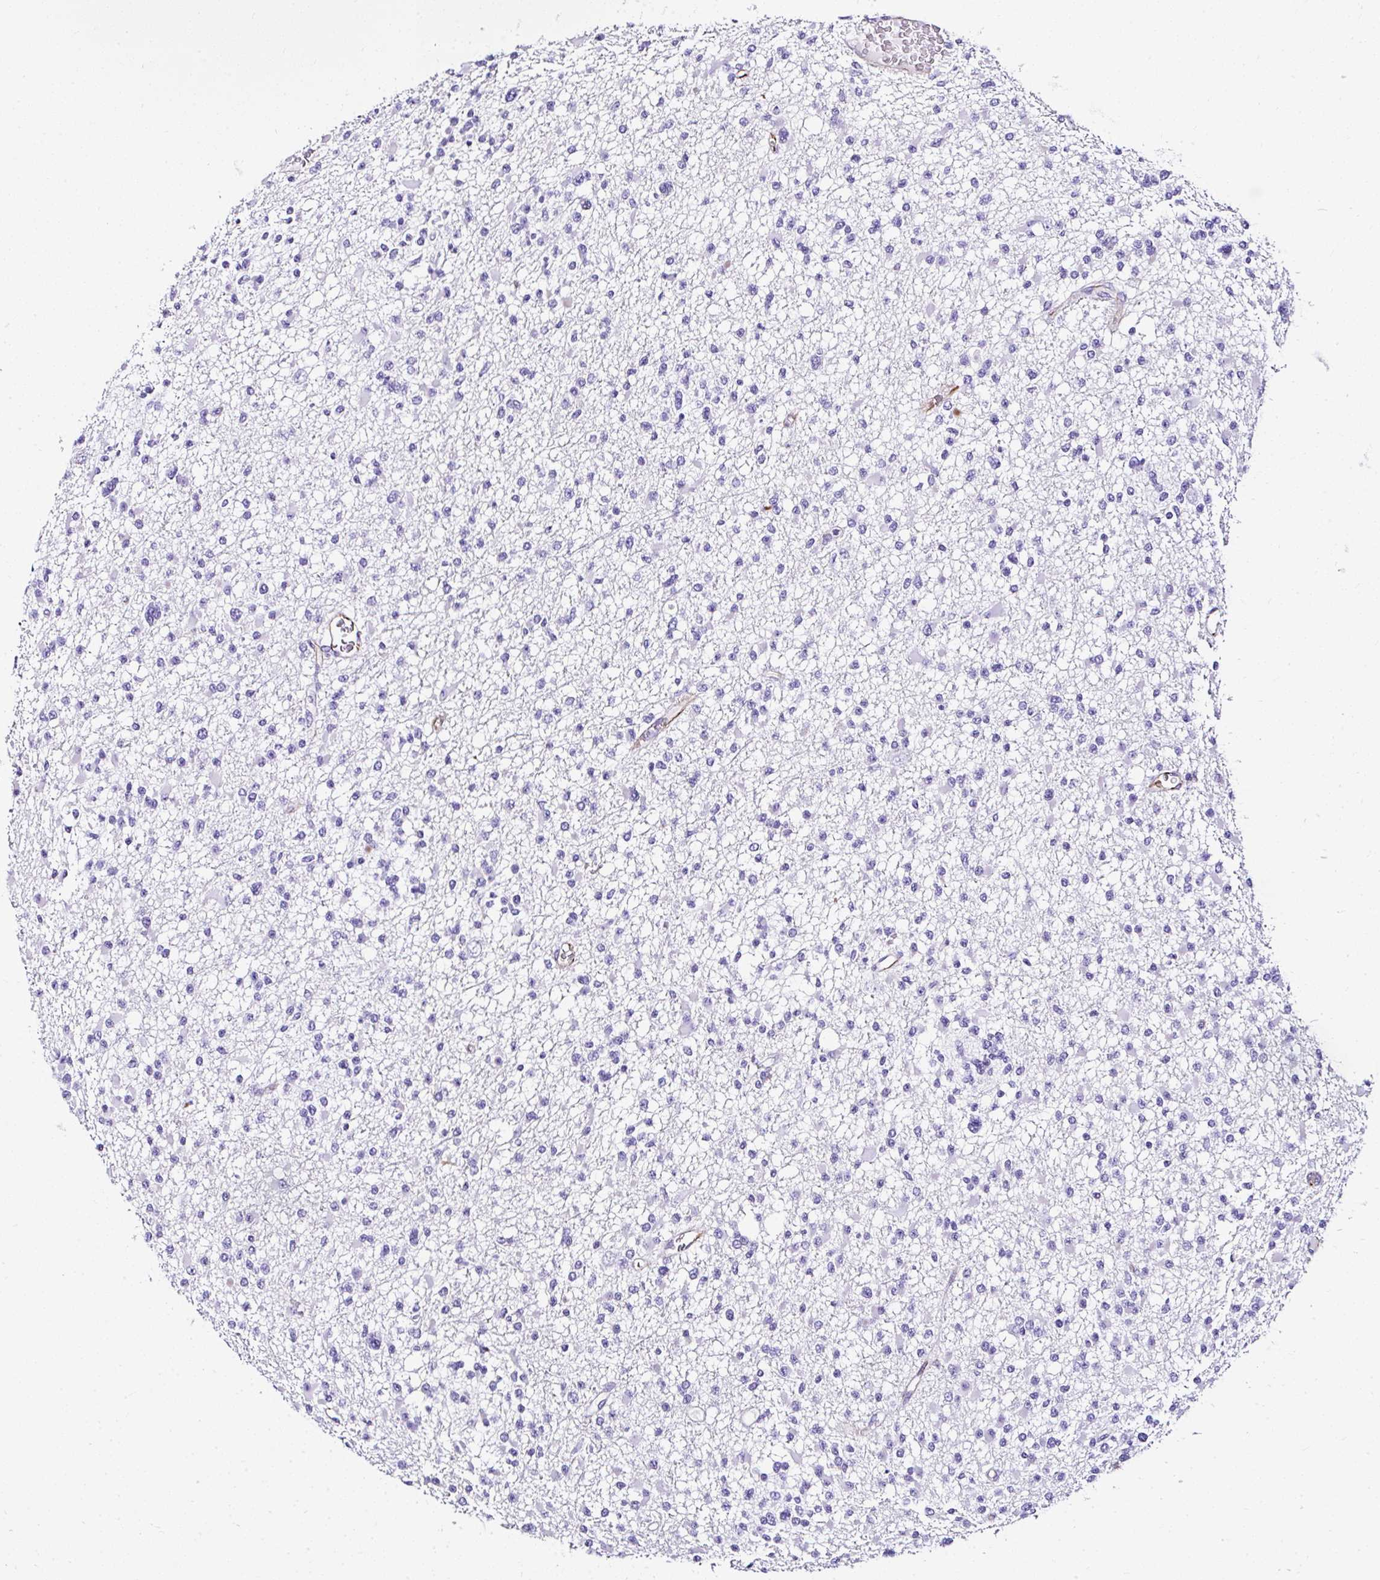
{"staining": {"intensity": "negative", "quantity": "none", "location": "none"}, "tissue": "glioma", "cell_type": "Tumor cells", "image_type": "cancer", "snomed": [{"axis": "morphology", "description": "Glioma, malignant, Low grade"}, {"axis": "topography", "description": "Brain"}], "caption": "Glioma was stained to show a protein in brown. There is no significant expression in tumor cells.", "gene": "DEPDC5", "patient": {"sex": "female", "age": 22}}